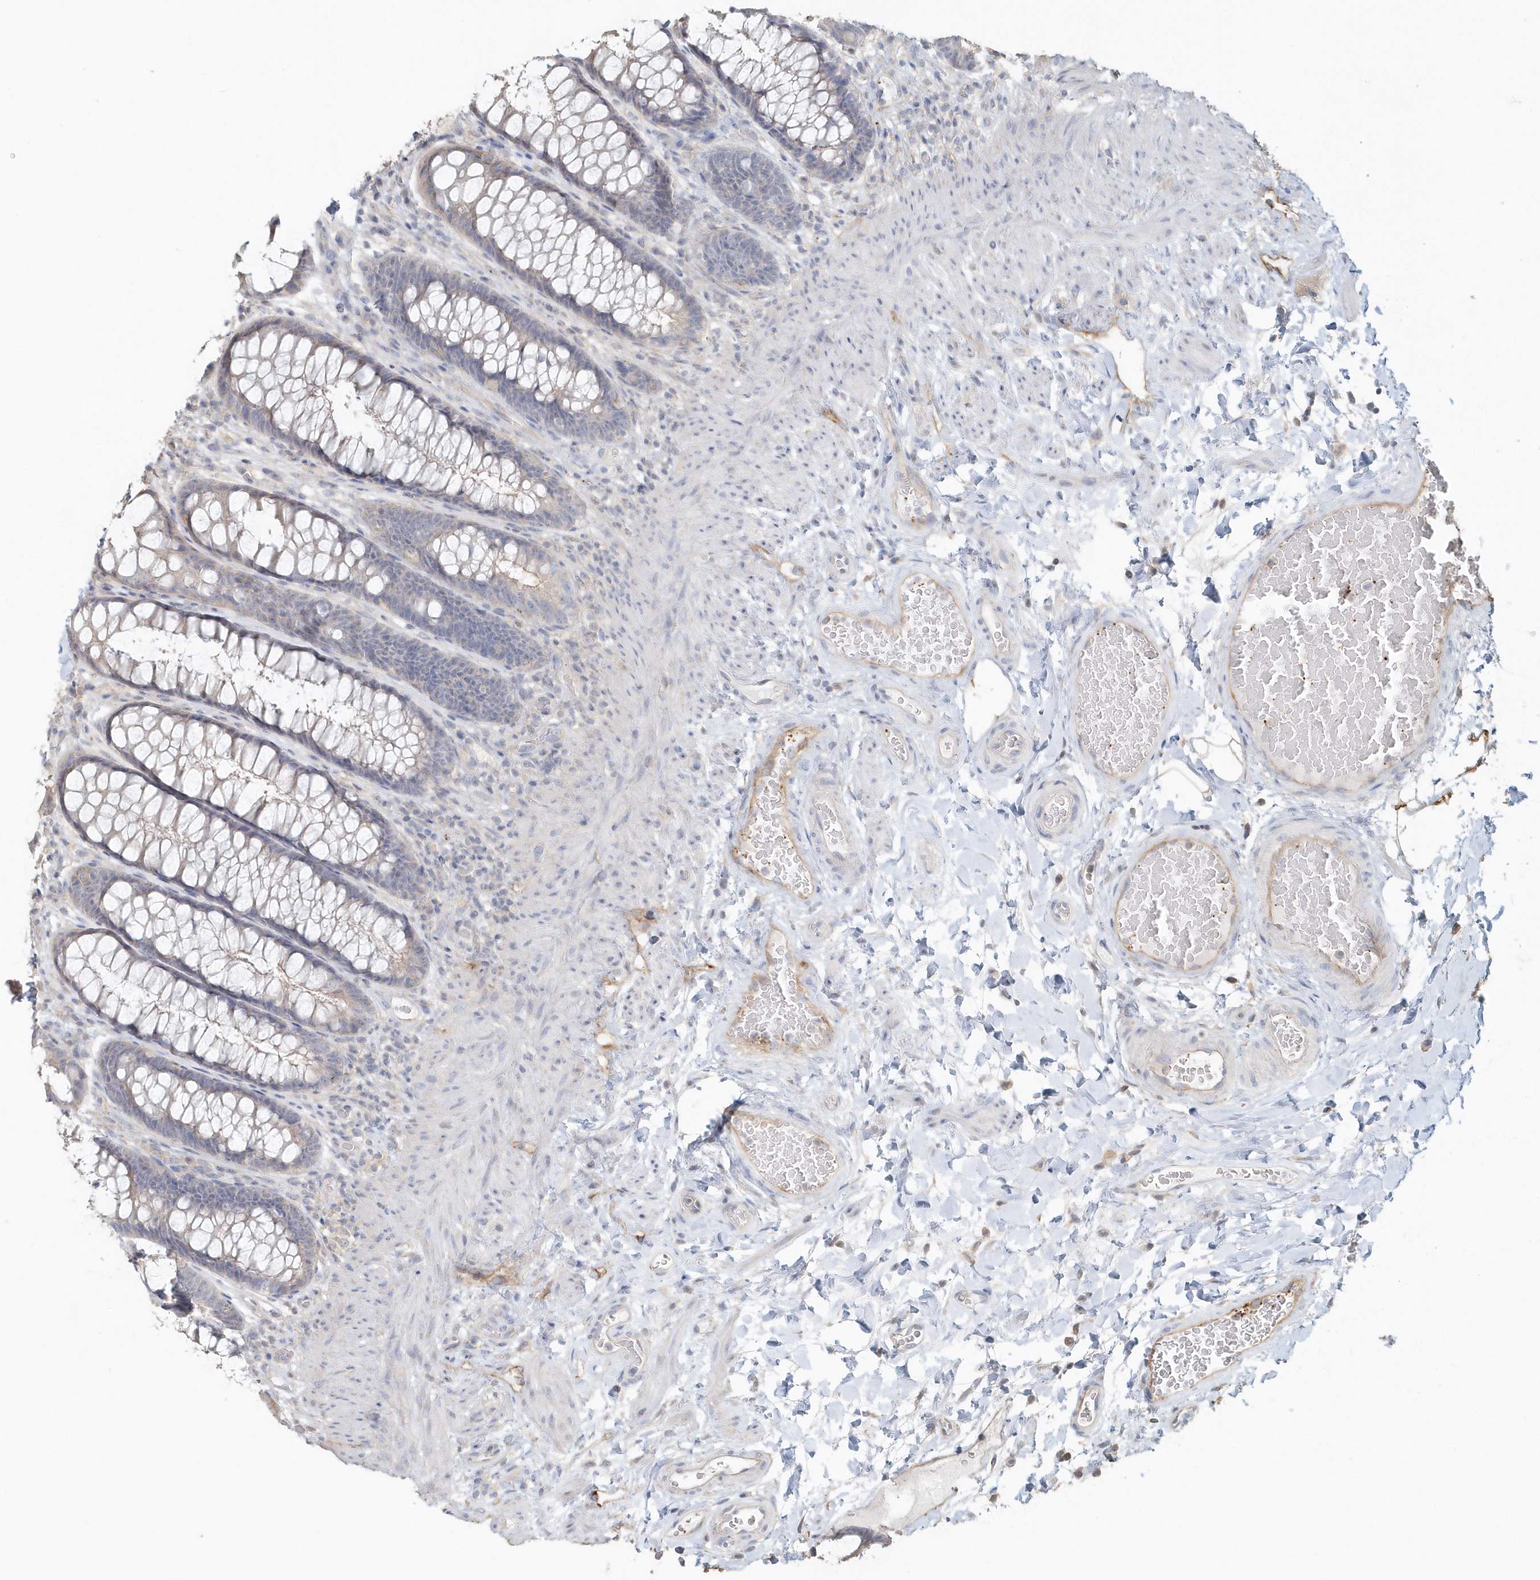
{"staining": {"intensity": "moderate", "quantity": "<25%", "location": "cytoplasmic/membranous"}, "tissue": "rectum", "cell_type": "Glandular cells", "image_type": "normal", "snomed": [{"axis": "morphology", "description": "Normal tissue, NOS"}, {"axis": "topography", "description": "Rectum"}], "caption": "High-magnification brightfield microscopy of unremarkable rectum stained with DAB (brown) and counterstained with hematoxylin (blue). glandular cells exhibit moderate cytoplasmic/membranous positivity is present in approximately<25% of cells.", "gene": "MMRN1", "patient": {"sex": "female", "age": 46}}